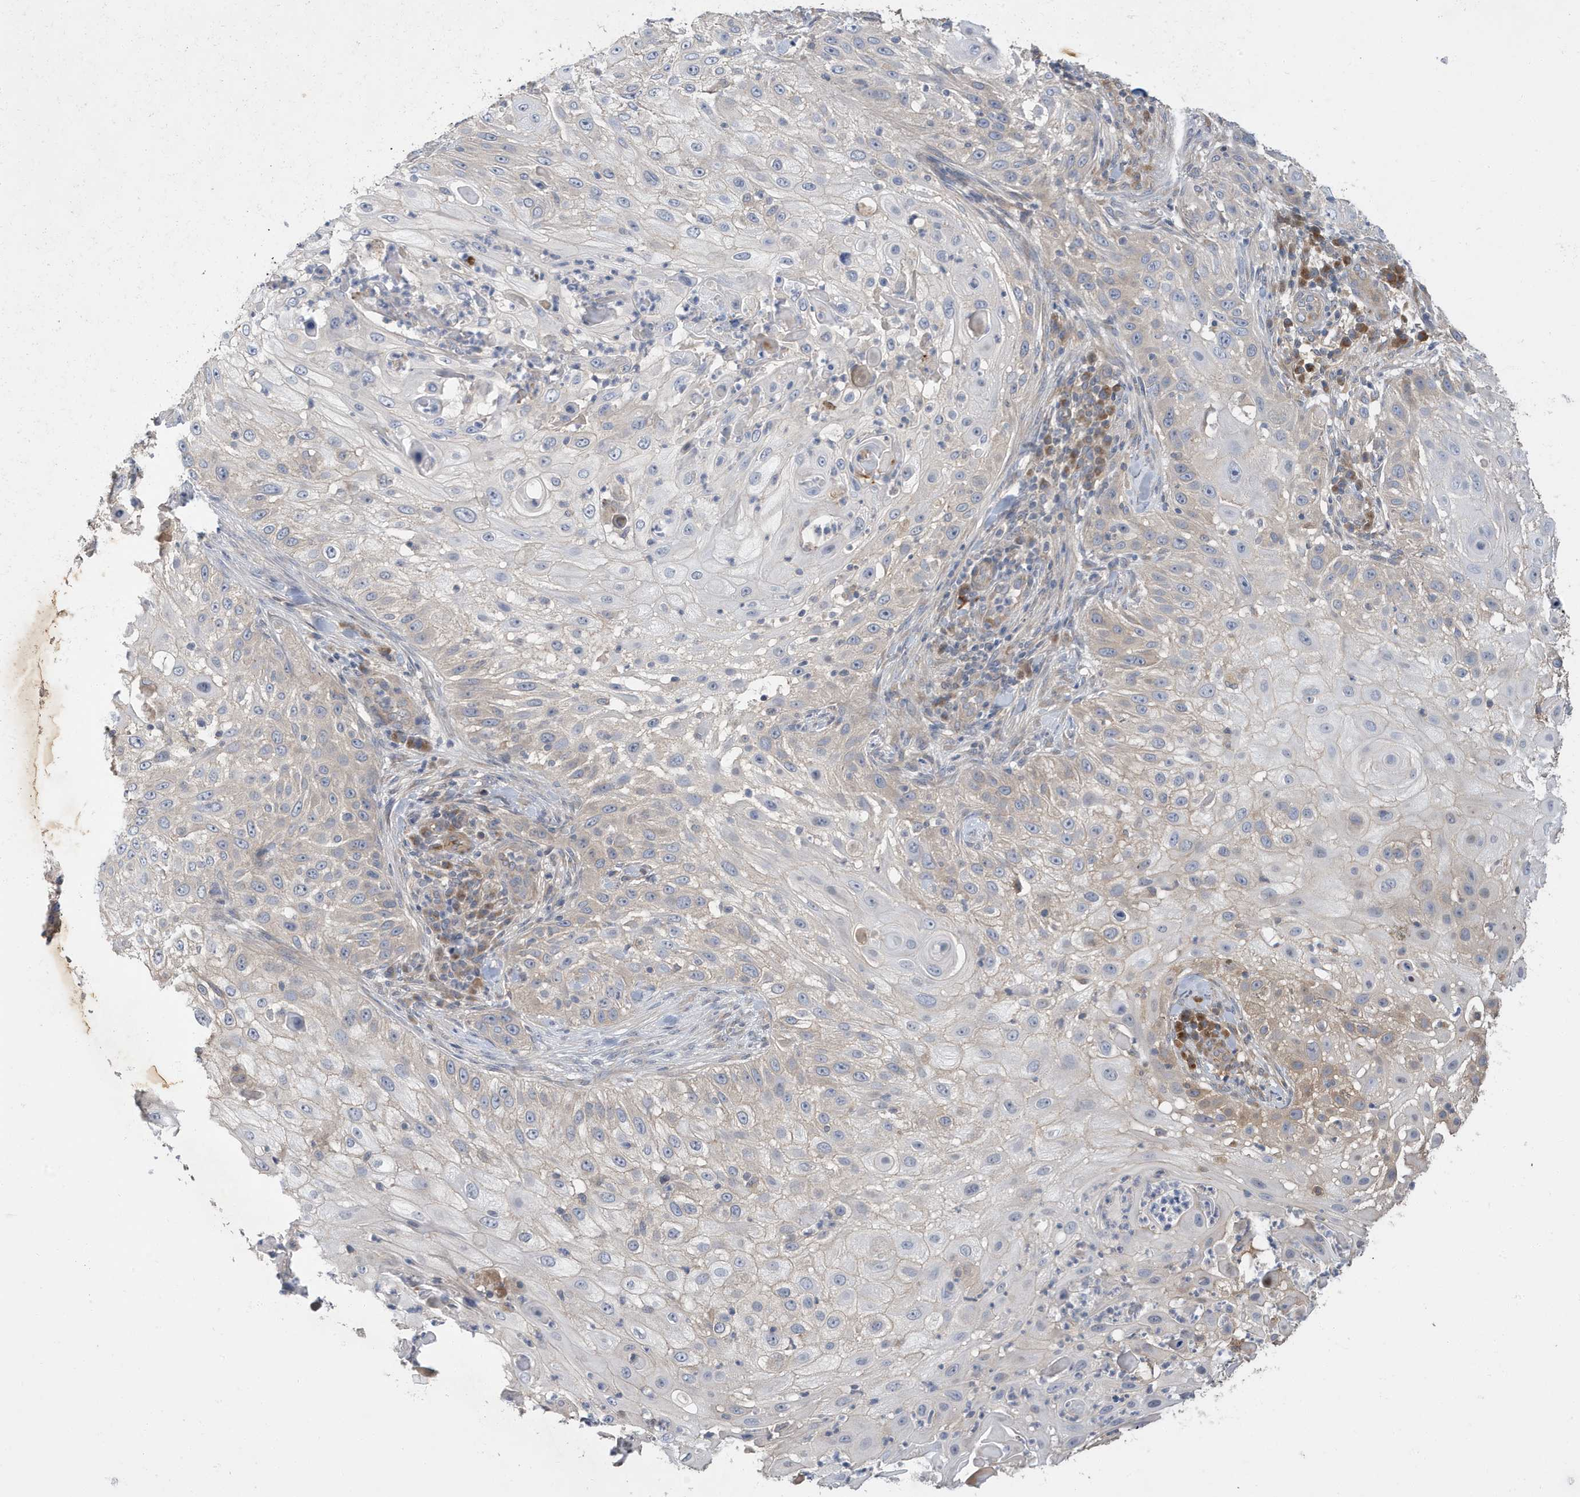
{"staining": {"intensity": "negative", "quantity": "none", "location": "none"}, "tissue": "skin cancer", "cell_type": "Tumor cells", "image_type": "cancer", "snomed": [{"axis": "morphology", "description": "Squamous cell carcinoma, NOS"}, {"axis": "topography", "description": "Skin"}], "caption": "An image of squamous cell carcinoma (skin) stained for a protein displays no brown staining in tumor cells.", "gene": "LAPTM4A", "patient": {"sex": "female", "age": 44}}